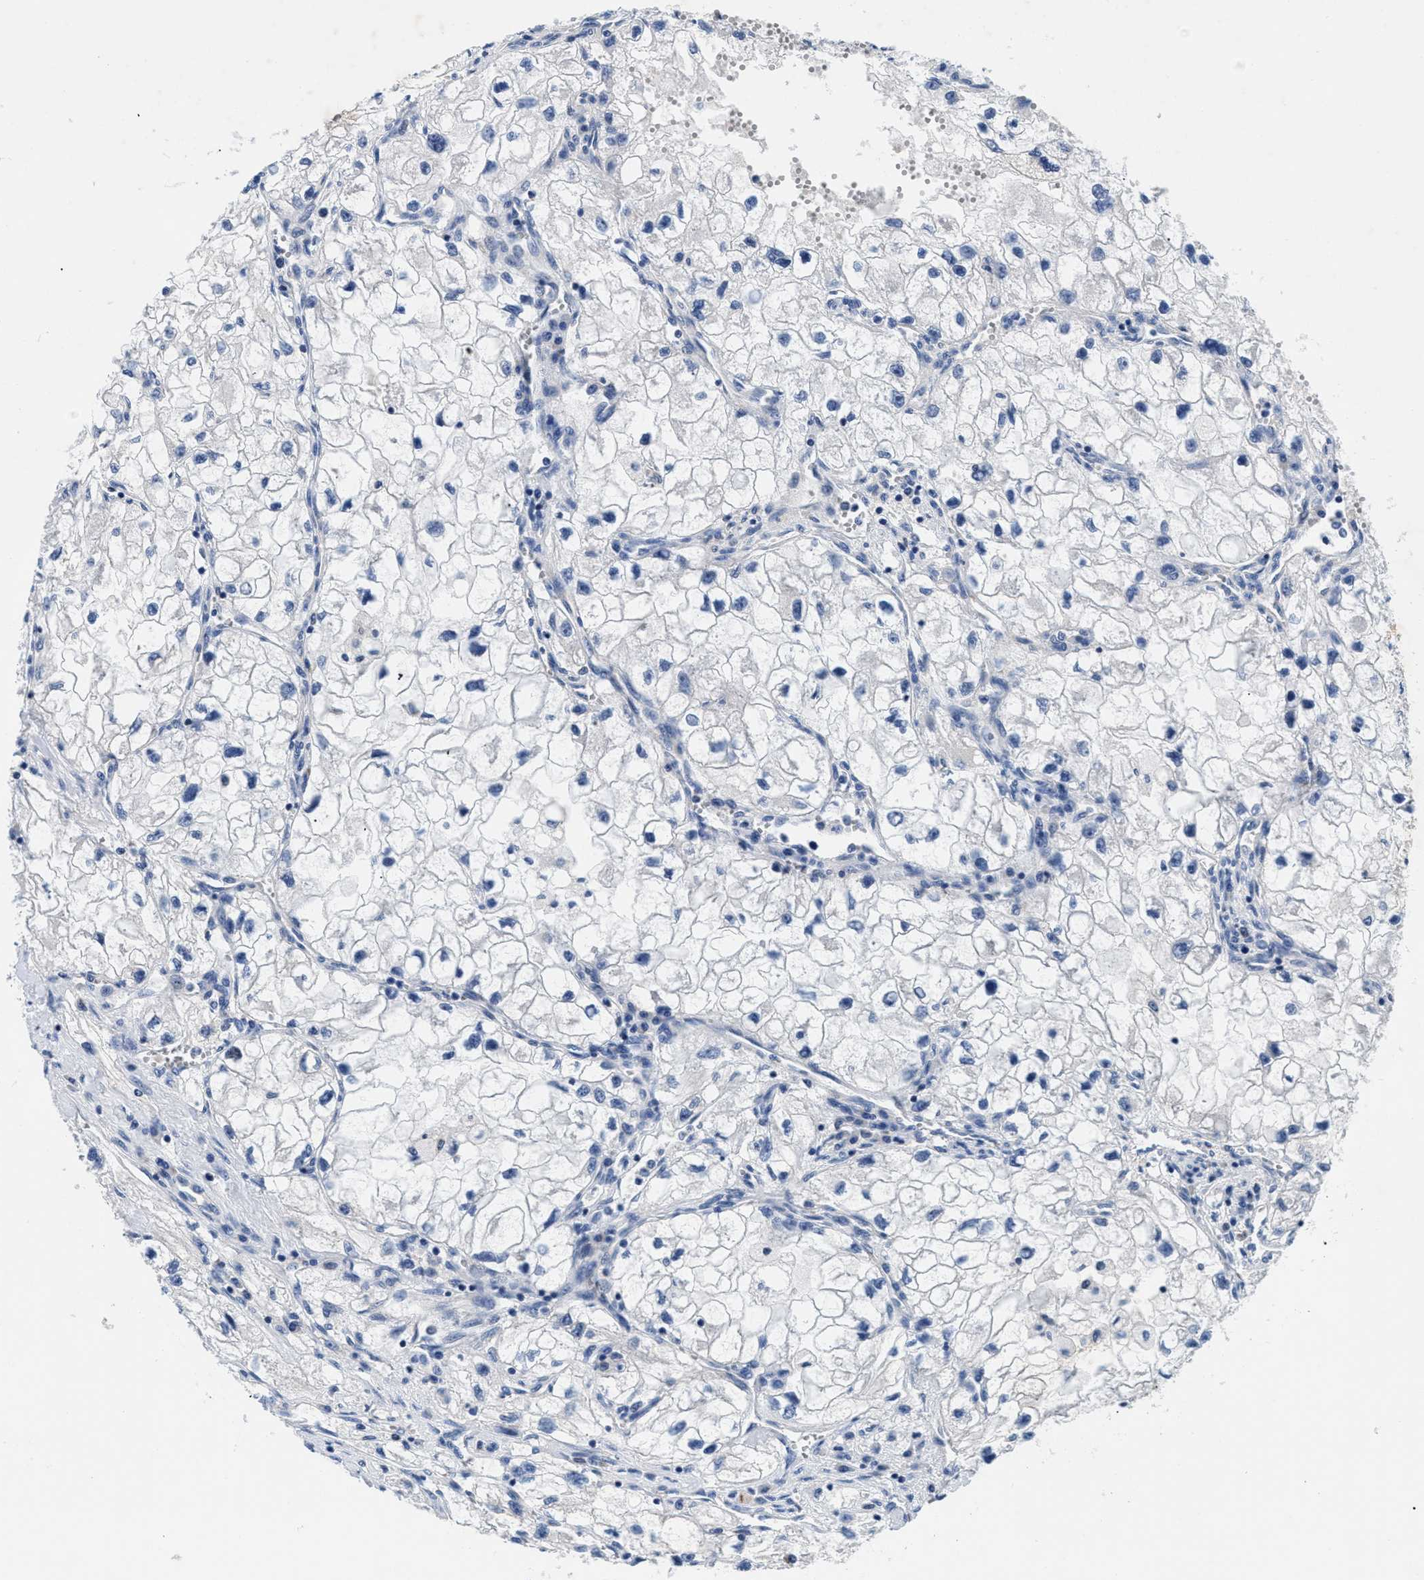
{"staining": {"intensity": "negative", "quantity": "none", "location": "none"}, "tissue": "renal cancer", "cell_type": "Tumor cells", "image_type": "cancer", "snomed": [{"axis": "morphology", "description": "Adenocarcinoma, NOS"}, {"axis": "topography", "description": "Kidney"}], "caption": "There is no significant positivity in tumor cells of renal cancer (adenocarcinoma). The staining is performed using DAB brown chromogen with nuclei counter-stained in using hematoxylin.", "gene": "MEA1", "patient": {"sex": "female", "age": 70}}